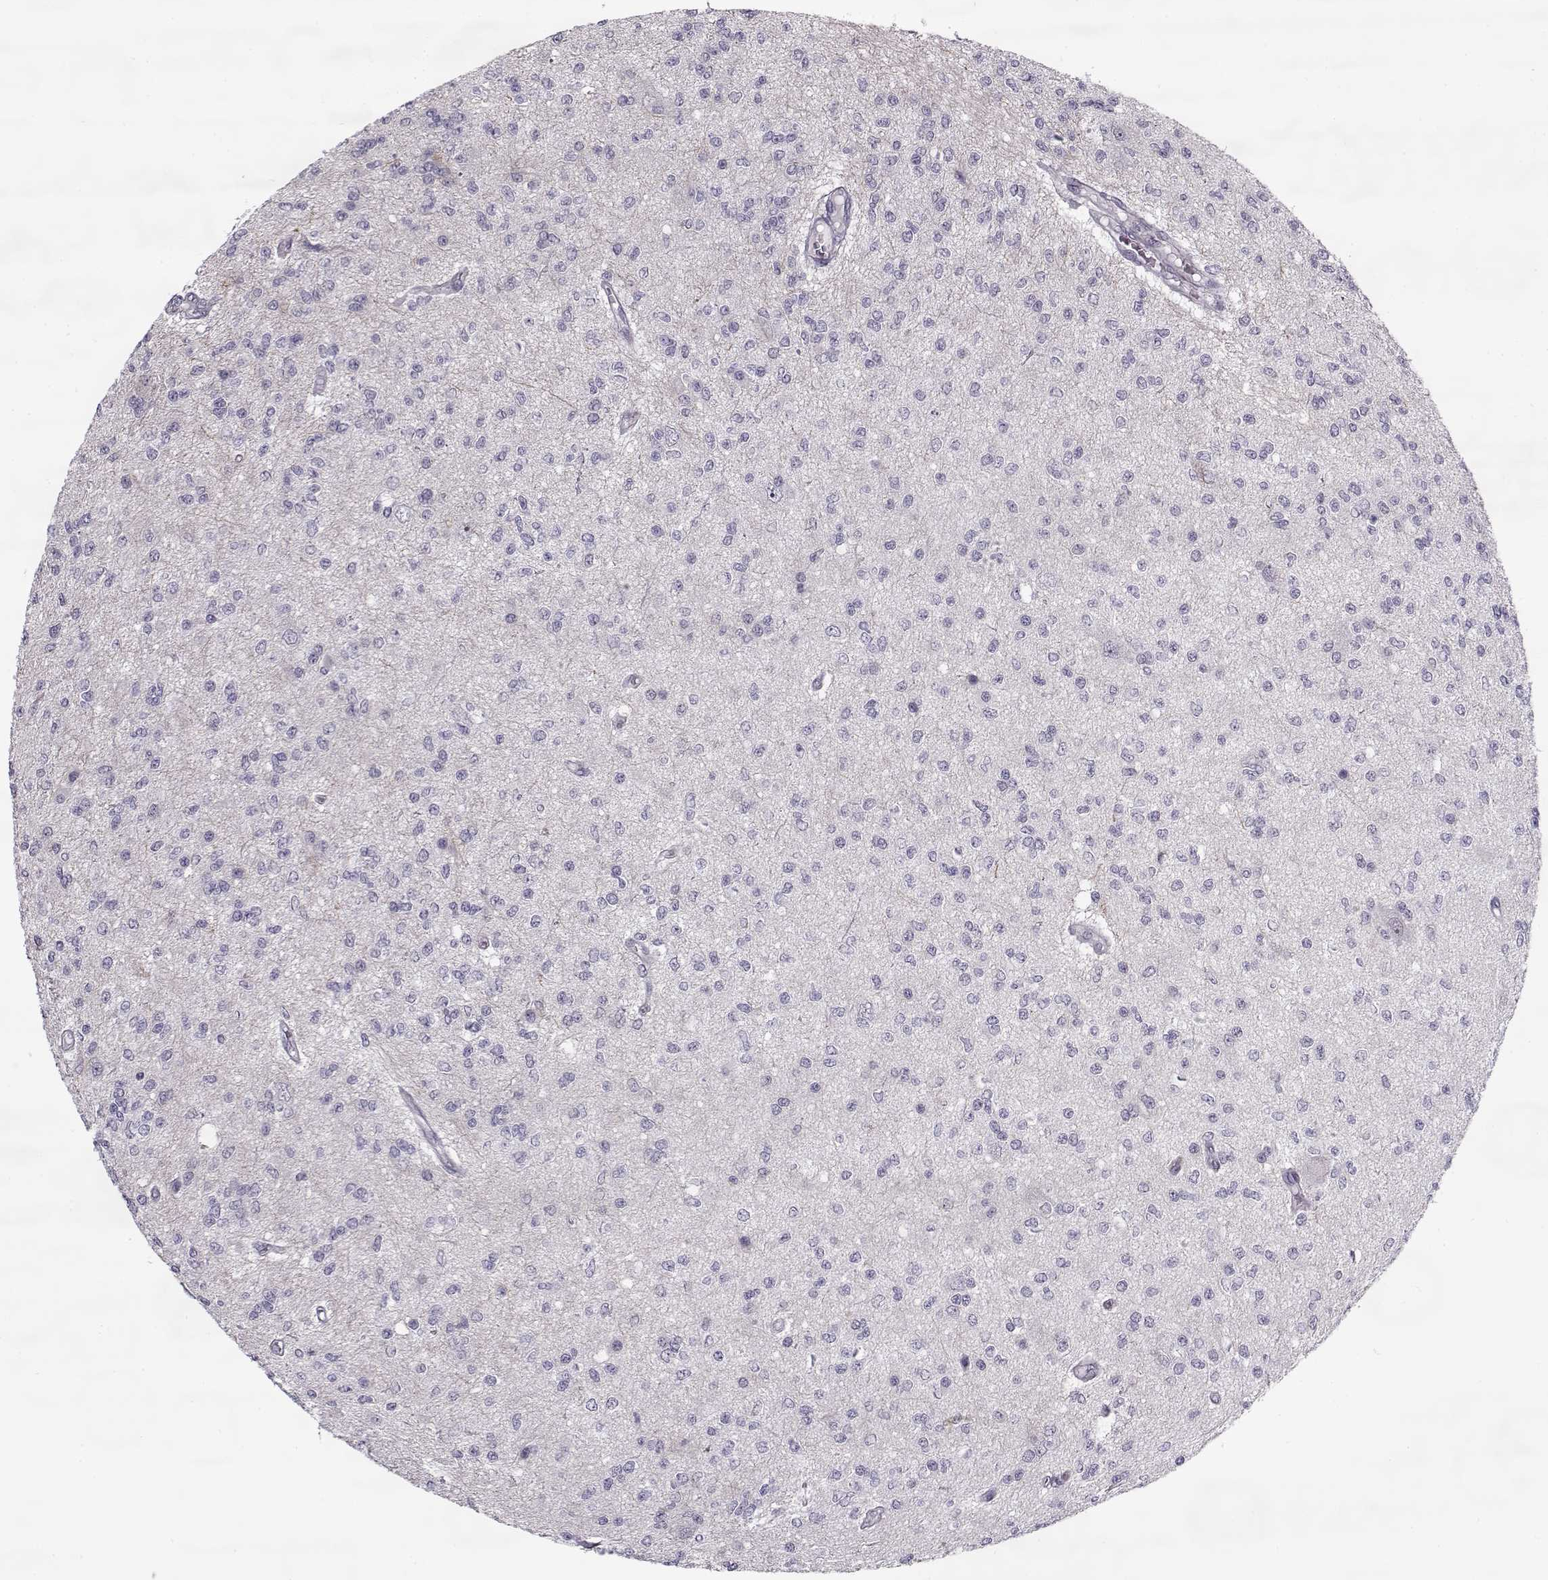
{"staining": {"intensity": "negative", "quantity": "none", "location": "none"}, "tissue": "glioma", "cell_type": "Tumor cells", "image_type": "cancer", "snomed": [{"axis": "morphology", "description": "Glioma, malignant, Low grade"}, {"axis": "topography", "description": "Brain"}], "caption": "There is no significant staining in tumor cells of glioma.", "gene": "PNMT", "patient": {"sex": "male", "age": 67}}